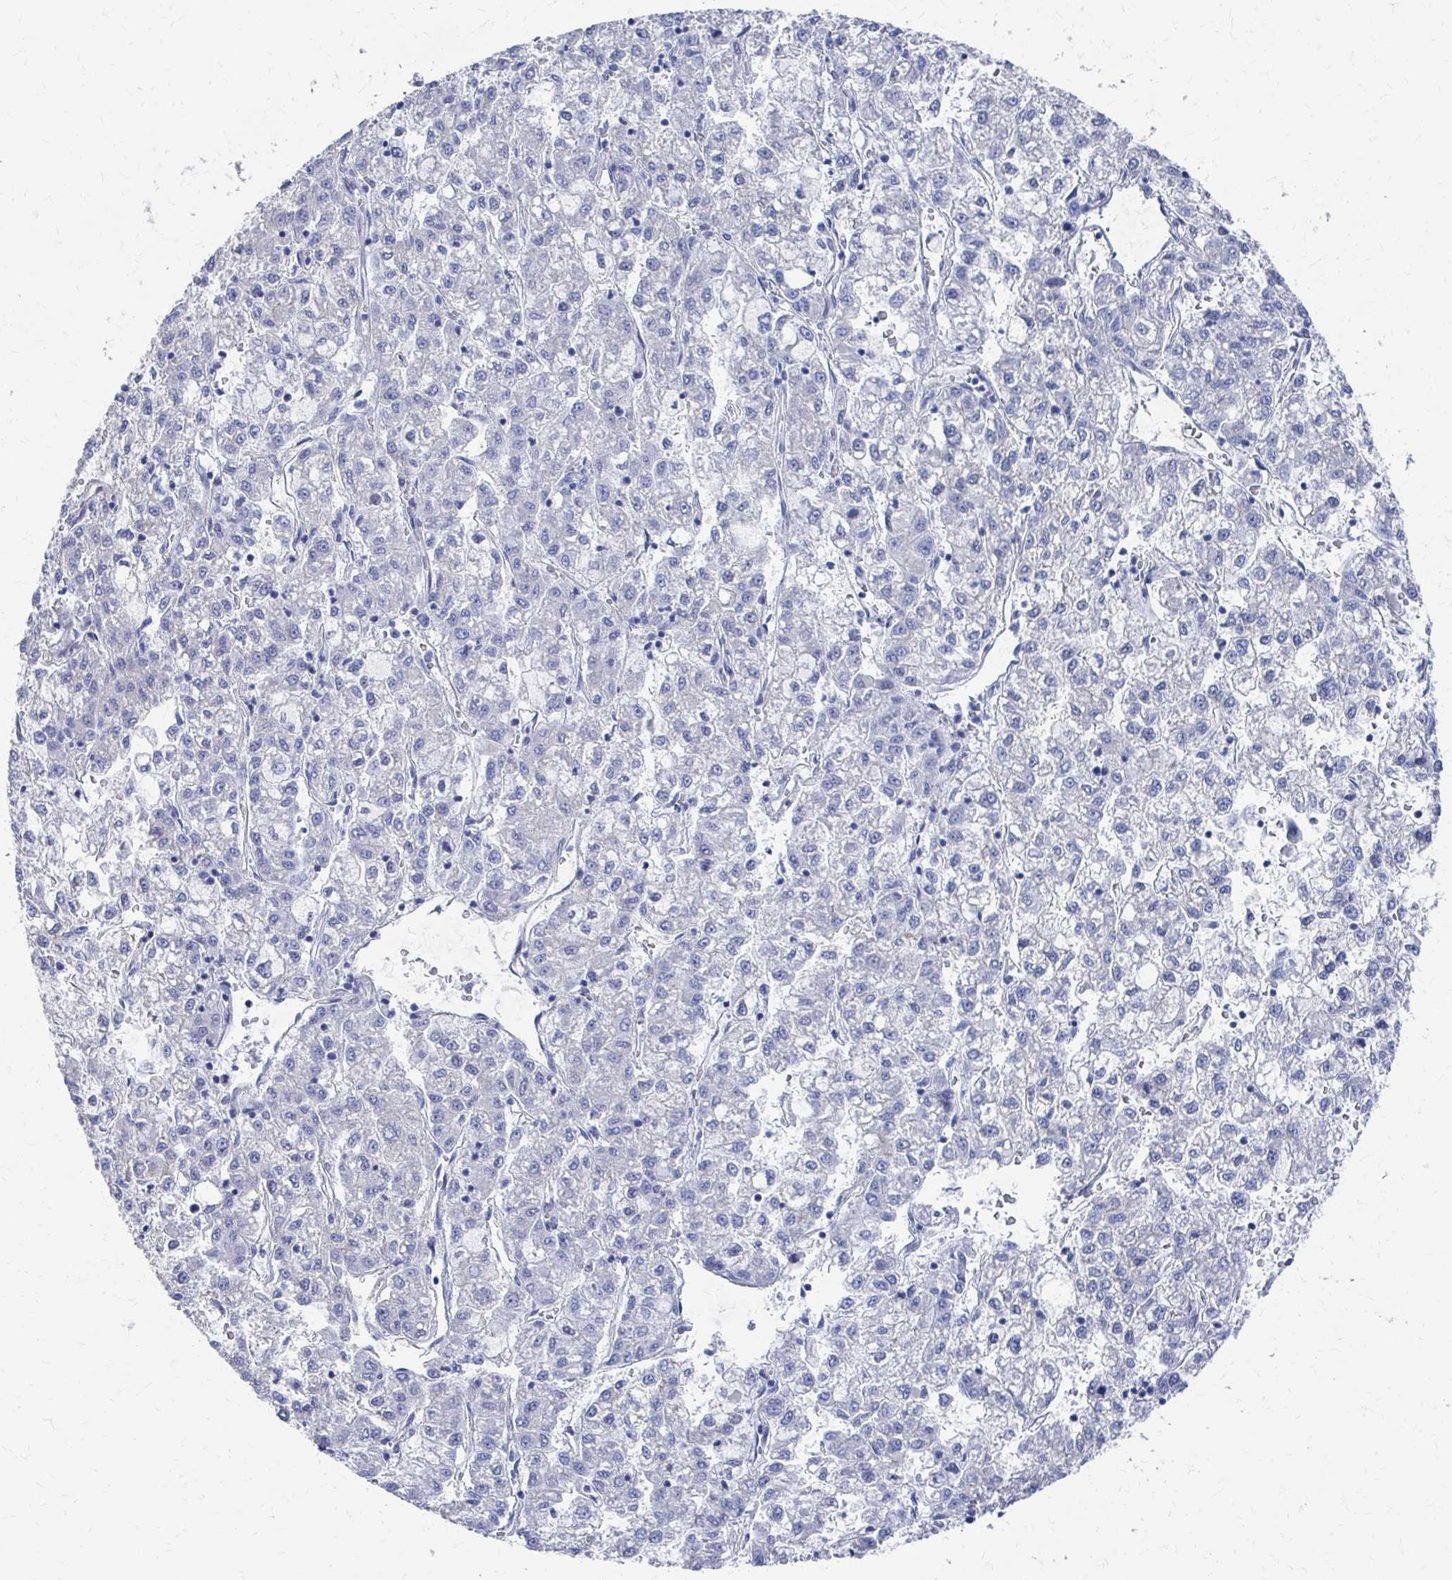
{"staining": {"intensity": "negative", "quantity": "none", "location": "none"}, "tissue": "liver cancer", "cell_type": "Tumor cells", "image_type": "cancer", "snomed": [{"axis": "morphology", "description": "Carcinoma, Hepatocellular, NOS"}, {"axis": "topography", "description": "Liver"}], "caption": "There is no significant staining in tumor cells of hepatocellular carcinoma (liver).", "gene": "PLEKHG7", "patient": {"sex": "male", "age": 40}}